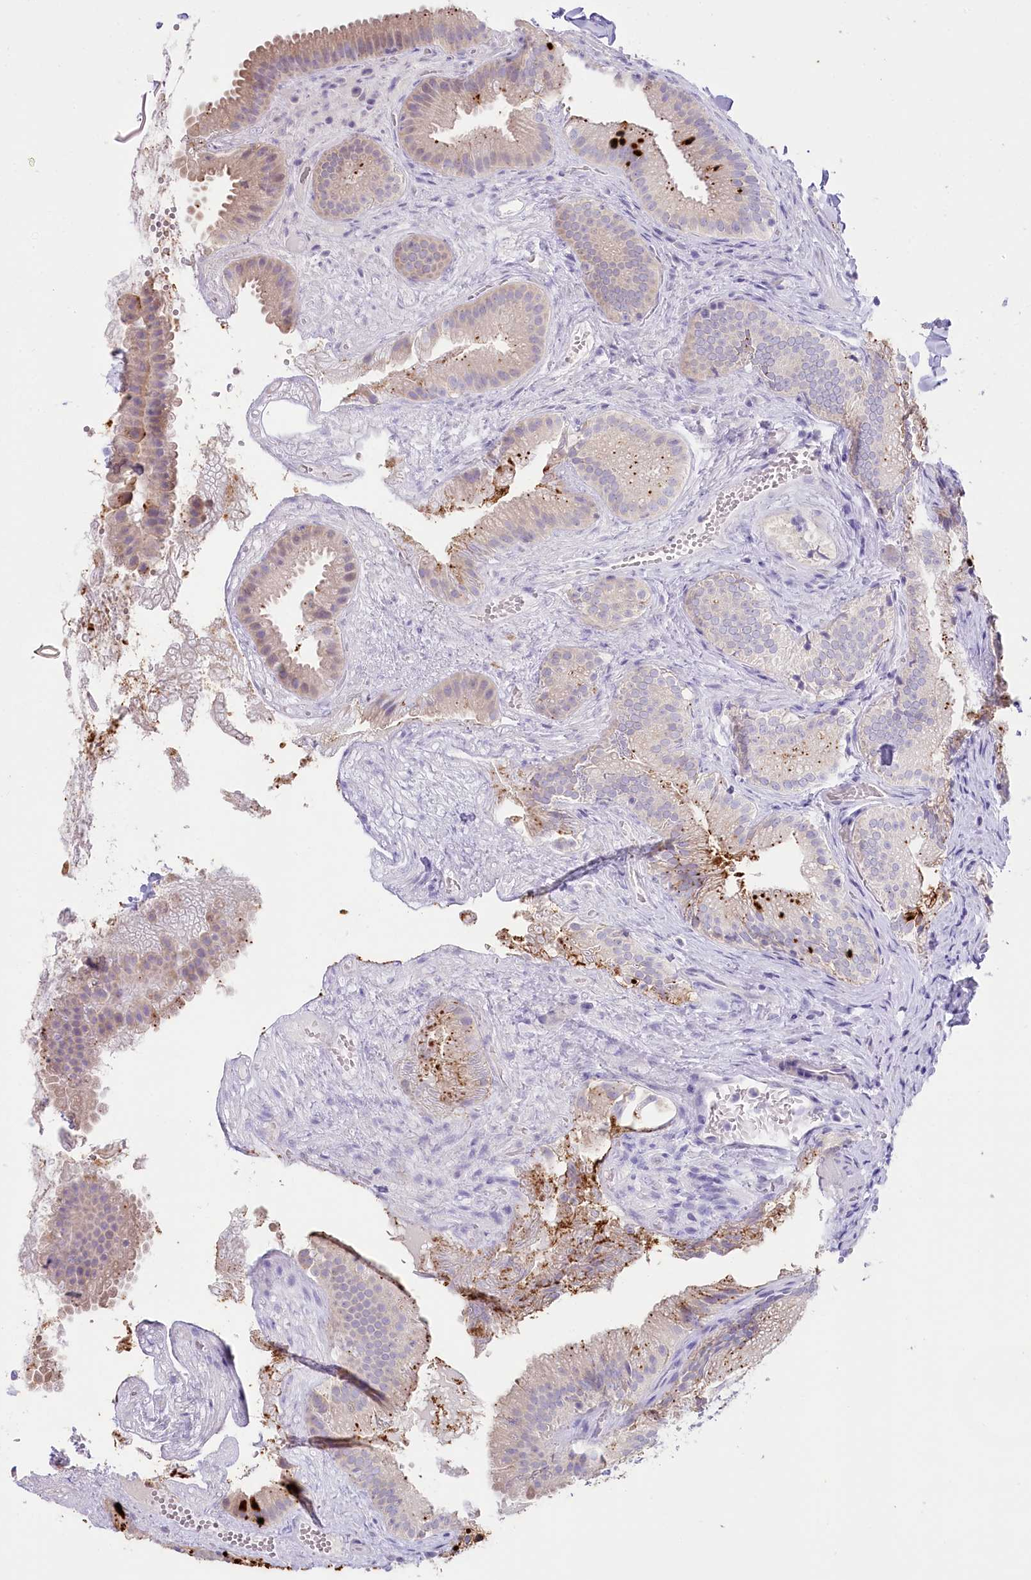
{"staining": {"intensity": "weak", "quantity": "25%-75%", "location": "cytoplasmic/membranous"}, "tissue": "gallbladder", "cell_type": "Glandular cells", "image_type": "normal", "snomed": [{"axis": "morphology", "description": "Normal tissue, NOS"}, {"axis": "topography", "description": "Gallbladder"}], "caption": "A brown stain shows weak cytoplasmic/membranous expression of a protein in glandular cells of normal gallbladder.", "gene": "MYOZ1", "patient": {"sex": "female", "age": 30}}